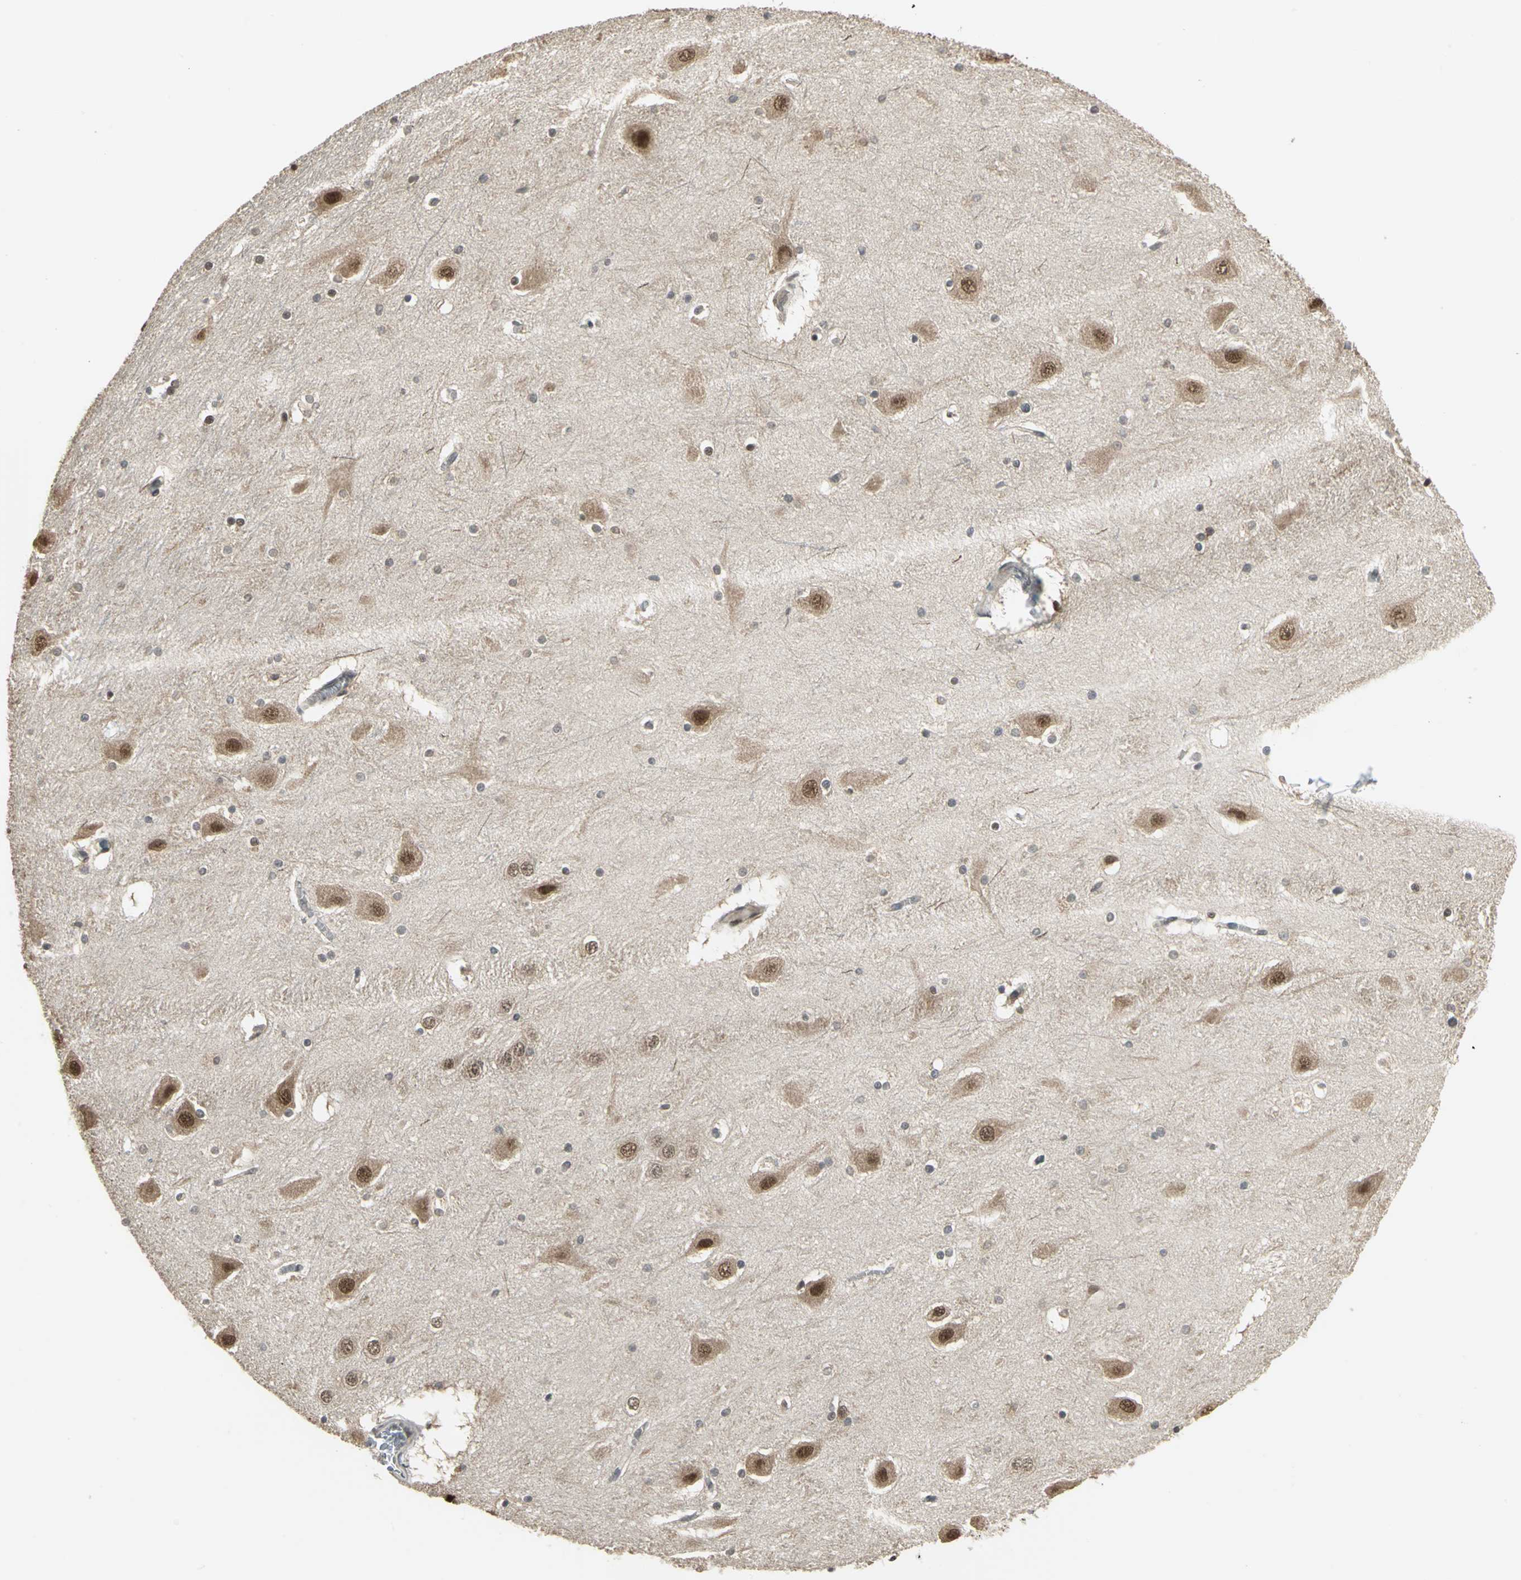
{"staining": {"intensity": "moderate", "quantity": ">75%", "location": "cytoplasmic/membranous,nuclear"}, "tissue": "hippocampus", "cell_type": "Glial cells", "image_type": "normal", "snomed": [{"axis": "morphology", "description": "Normal tissue, NOS"}, {"axis": "topography", "description": "Hippocampus"}], "caption": "A histopathology image of human hippocampus stained for a protein demonstrates moderate cytoplasmic/membranous,nuclear brown staining in glial cells.", "gene": "PSMC3", "patient": {"sex": "male", "age": 45}}